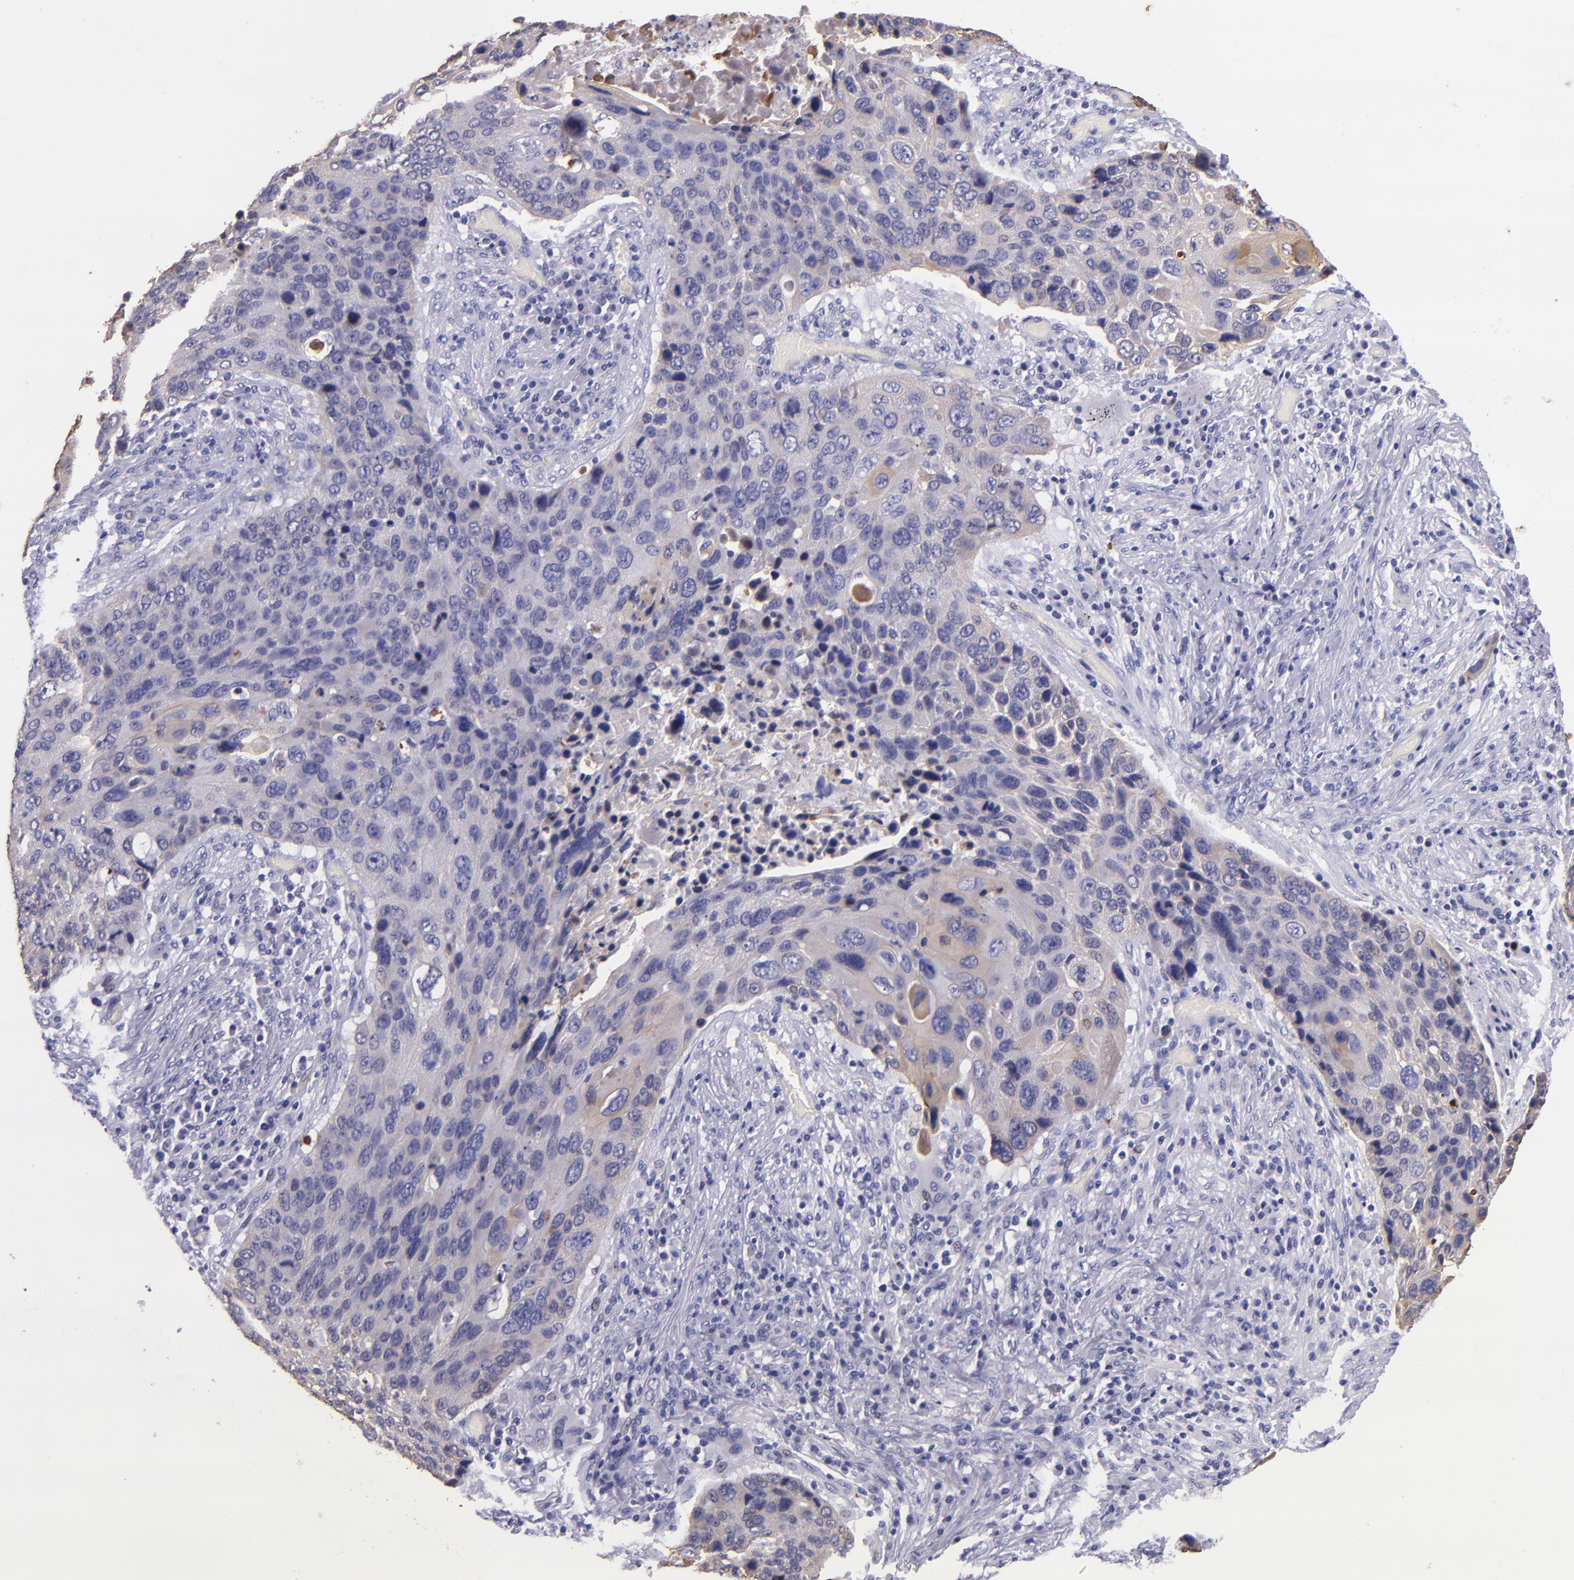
{"staining": {"intensity": "weak", "quantity": "<25%", "location": "cytoplasmic/membranous"}, "tissue": "lung cancer", "cell_type": "Tumor cells", "image_type": "cancer", "snomed": [{"axis": "morphology", "description": "Squamous cell carcinoma, NOS"}, {"axis": "topography", "description": "Lung"}], "caption": "Immunohistochemistry of human lung squamous cell carcinoma reveals no positivity in tumor cells.", "gene": "KRT4", "patient": {"sex": "male", "age": 68}}